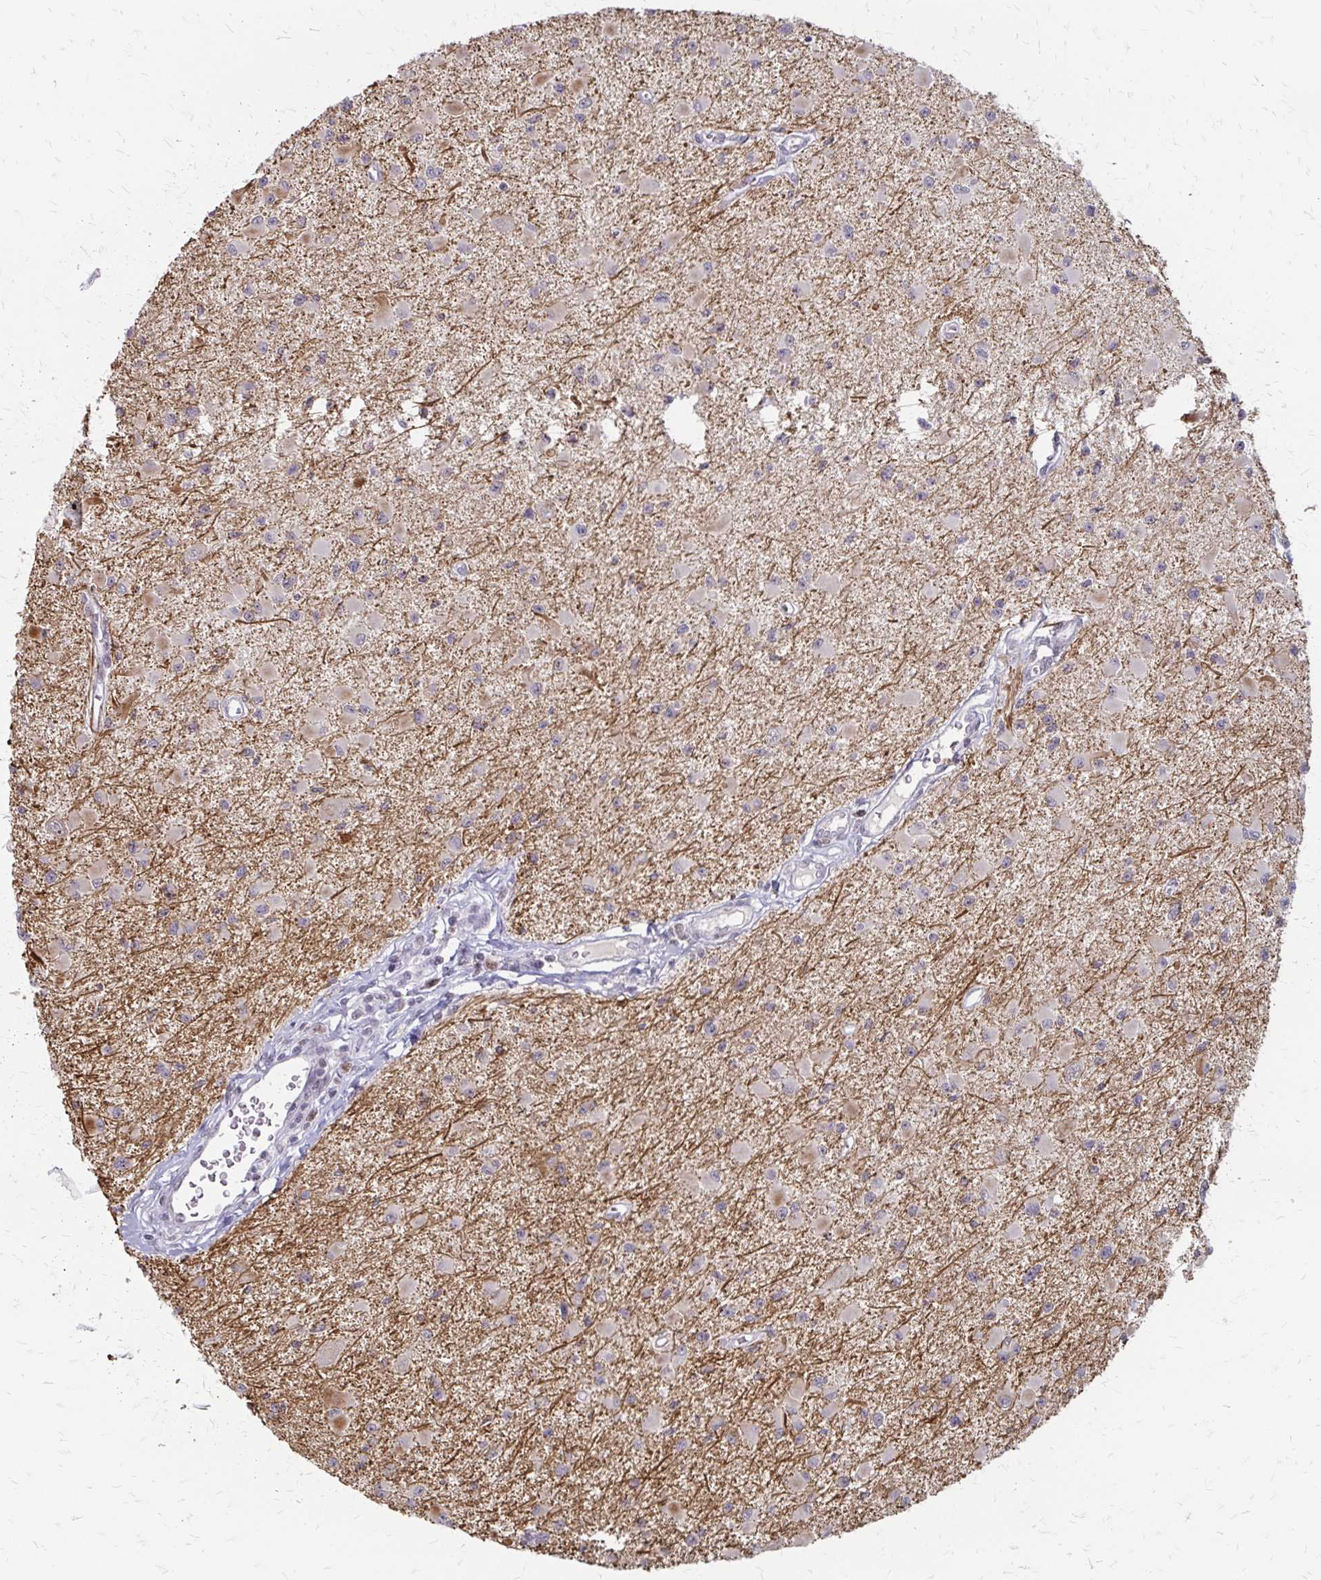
{"staining": {"intensity": "moderate", "quantity": "<25%", "location": "cytoplasmic/membranous"}, "tissue": "glioma", "cell_type": "Tumor cells", "image_type": "cancer", "snomed": [{"axis": "morphology", "description": "Glioma, malignant, High grade"}, {"axis": "topography", "description": "Brain"}], "caption": "Immunohistochemical staining of human malignant glioma (high-grade) exhibits low levels of moderate cytoplasmic/membranous positivity in approximately <25% of tumor cells. (DAB (3,3'-diaminobenzidine) = brown stain, brightfield microscopy at high magnification).", "gene": "EED", "patient": {"sex": "male", "age": 54}}